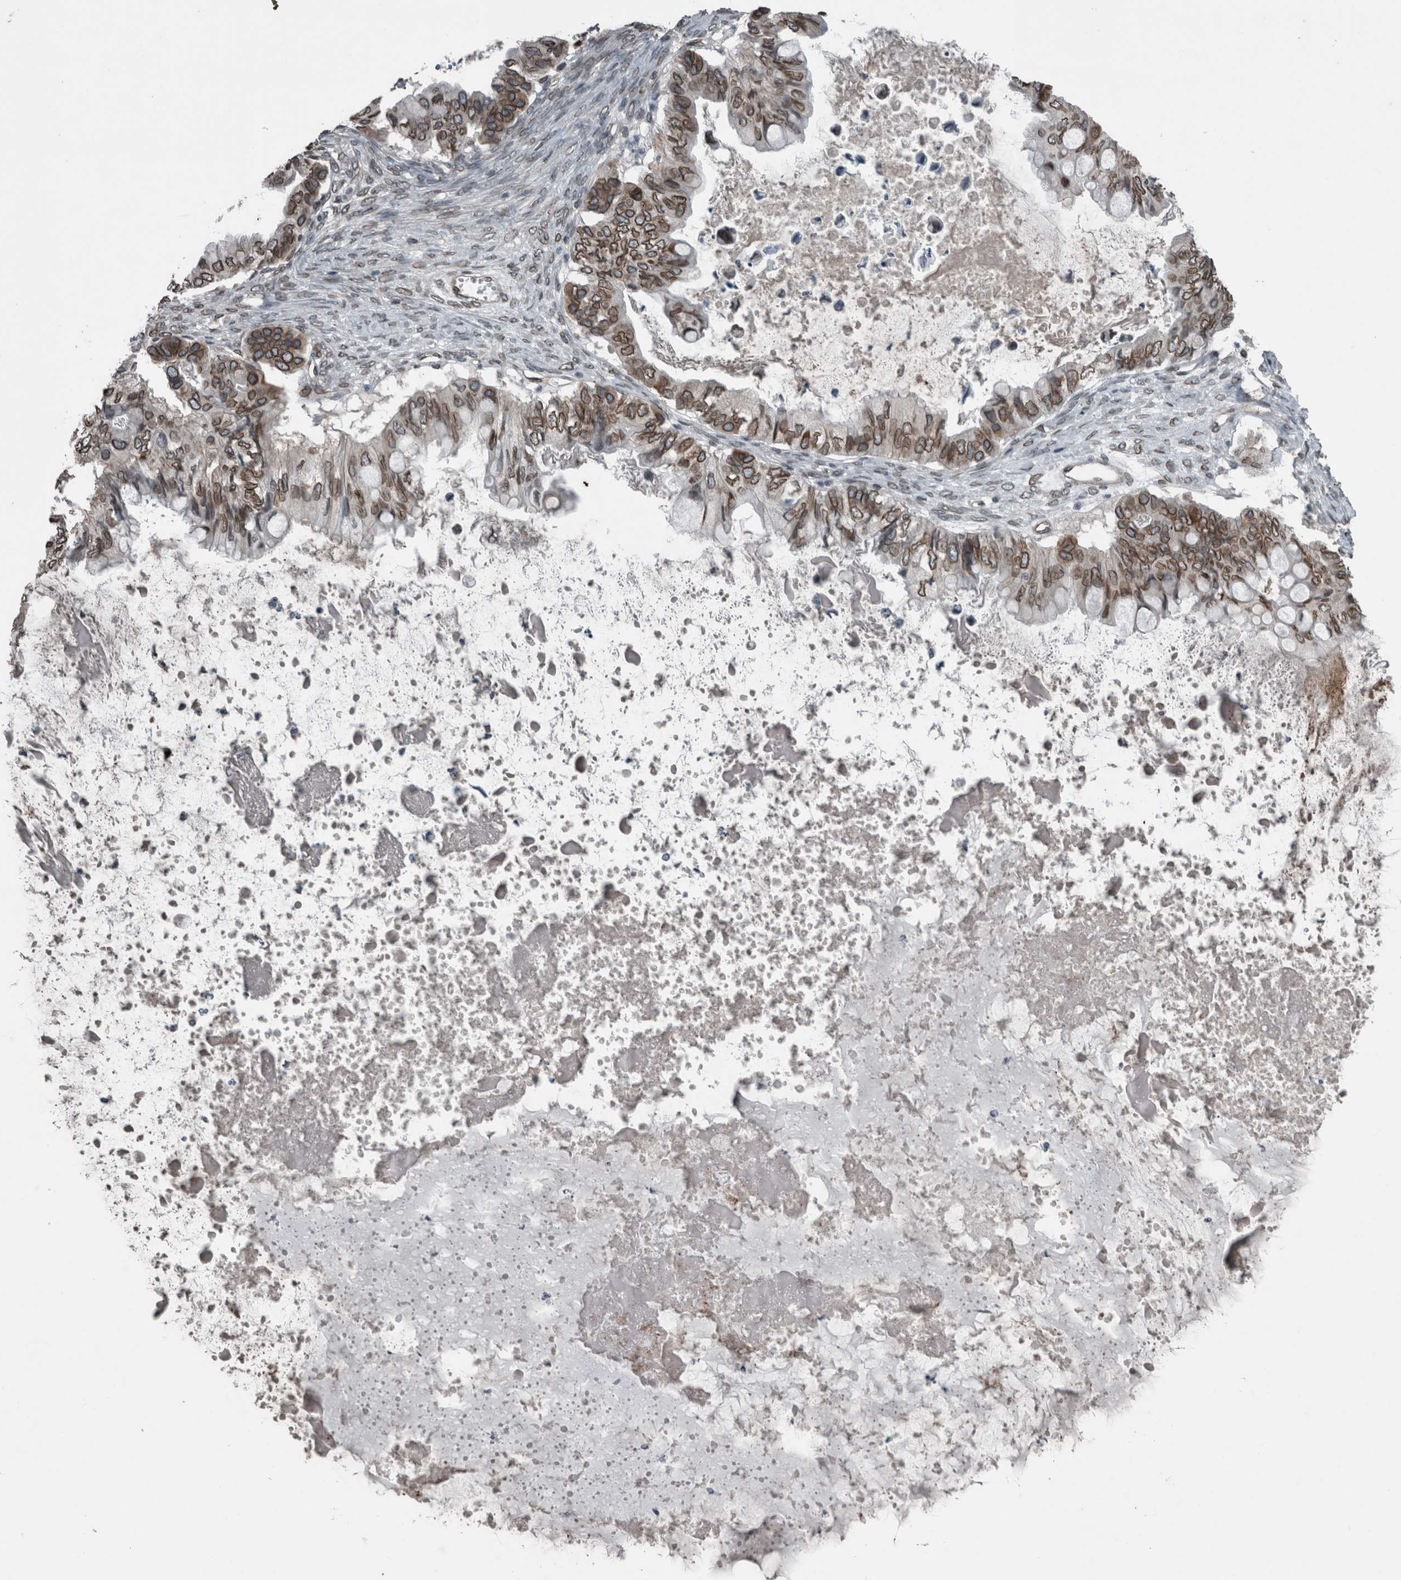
{"staining": {"intensity": "moderate", "quantity": ">75%", "location": "cytoplasmic/membranous,nuclear"}, "tissue": "ovarian cancer", "cell_type": "Tumor cells", "image_type": "cancer", "snomed": [{"axis": "morphology", "description": "Cystadenocarcinoma, mucinous, NOS"}, {"axis": "topography", "description": "Ovary"}], "caption": "Immunohistochemical staining of human ovarian cancer (mucinous cystadenocarcinoma) exhibits medium levels of moderate cytoplasmic/membranous and nuclear expression in approximately >75% of tumor cells.", "gene": "RANBP2", "patient": {"sex": "female", "age": 80}}